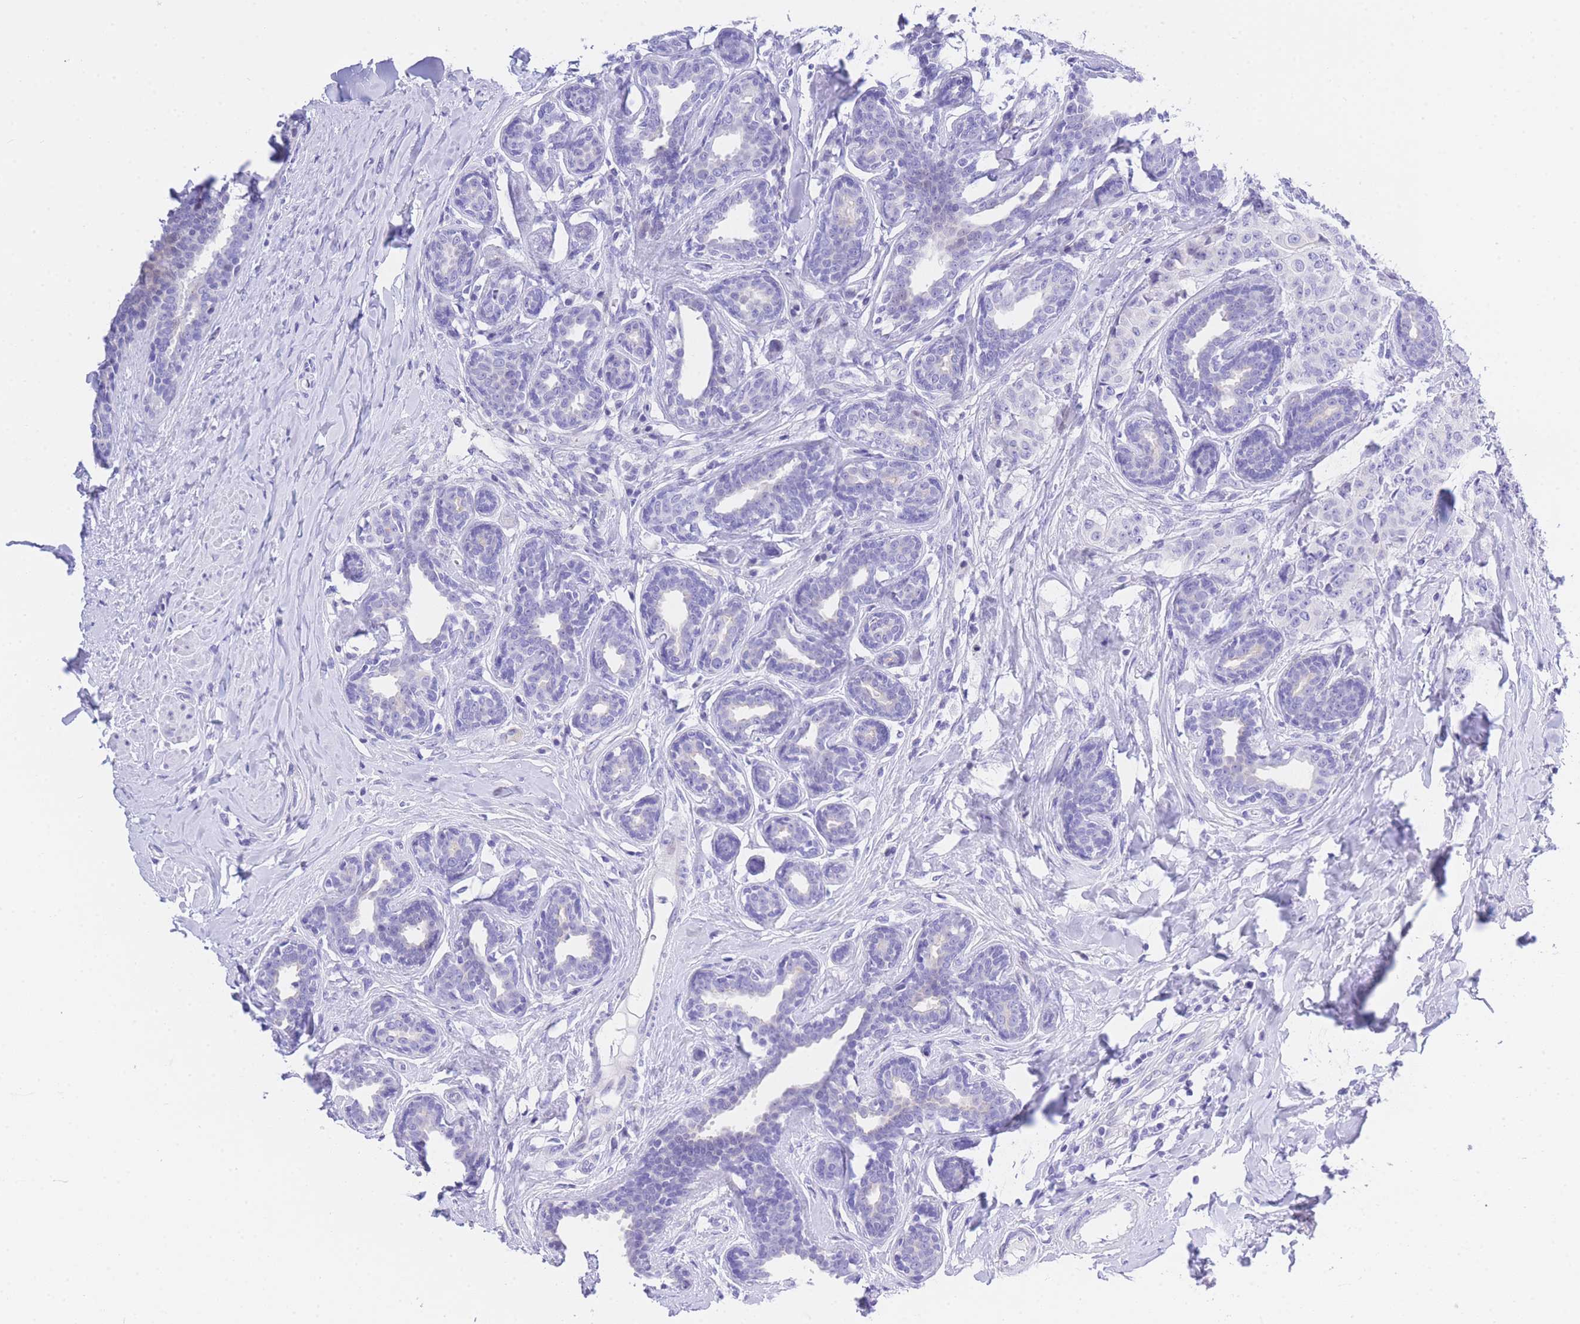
{"staining": {"intensity": "negative", "quantity": "none", "location": "none"}, "tissue": "breast cancer", "cell_type": "Tumor cells", "image_type": "cancer", "snomed": [{"axis": "morphology", "description": "Duct carcinoma"}, {"axis": "topography", "description": "Breast"}], "caption": "Tumor cells show no significant protein expression in breast cancer.", "gene": "TIFAB", "patient": {"sex": "female", "age": 40}}